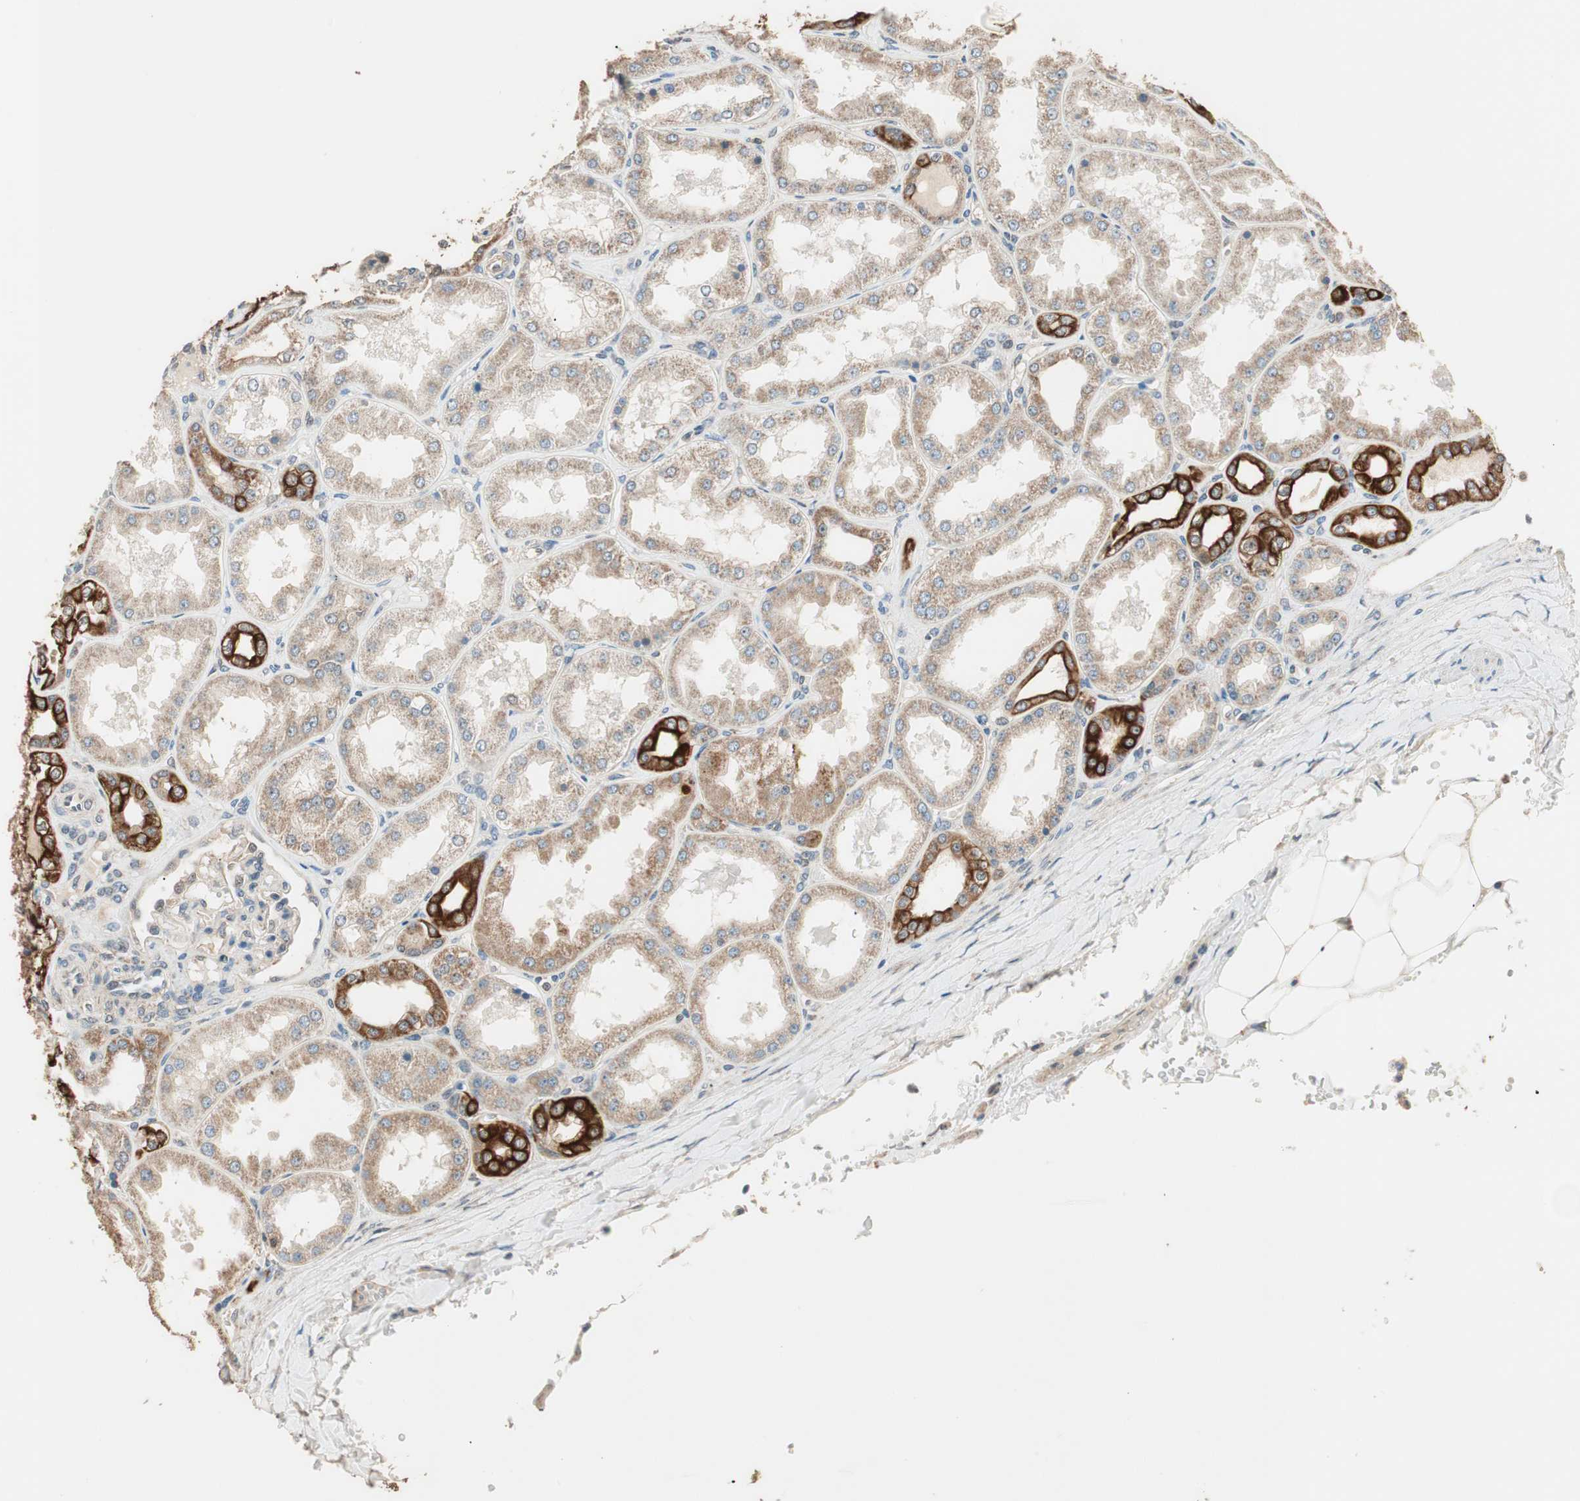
{"staining": {"intensity": "weak", "quantity": "<25%", "location": "cytoplasmic/membranous"}, "tissue": "kidney", "cell_type": "Cells in glomeruli", "image_type": "normal", "snomed": [{"axis": "morphology", "description": "Normal tissue, NOS"}, {"axis": "topography", "description": "Kidney"}], "caption": "Image shows no protein positivity in cells in glomeruli of unremarkable kidney.", "gene": "TRIM21", "patient": {"sex": "female", "age": 56}}